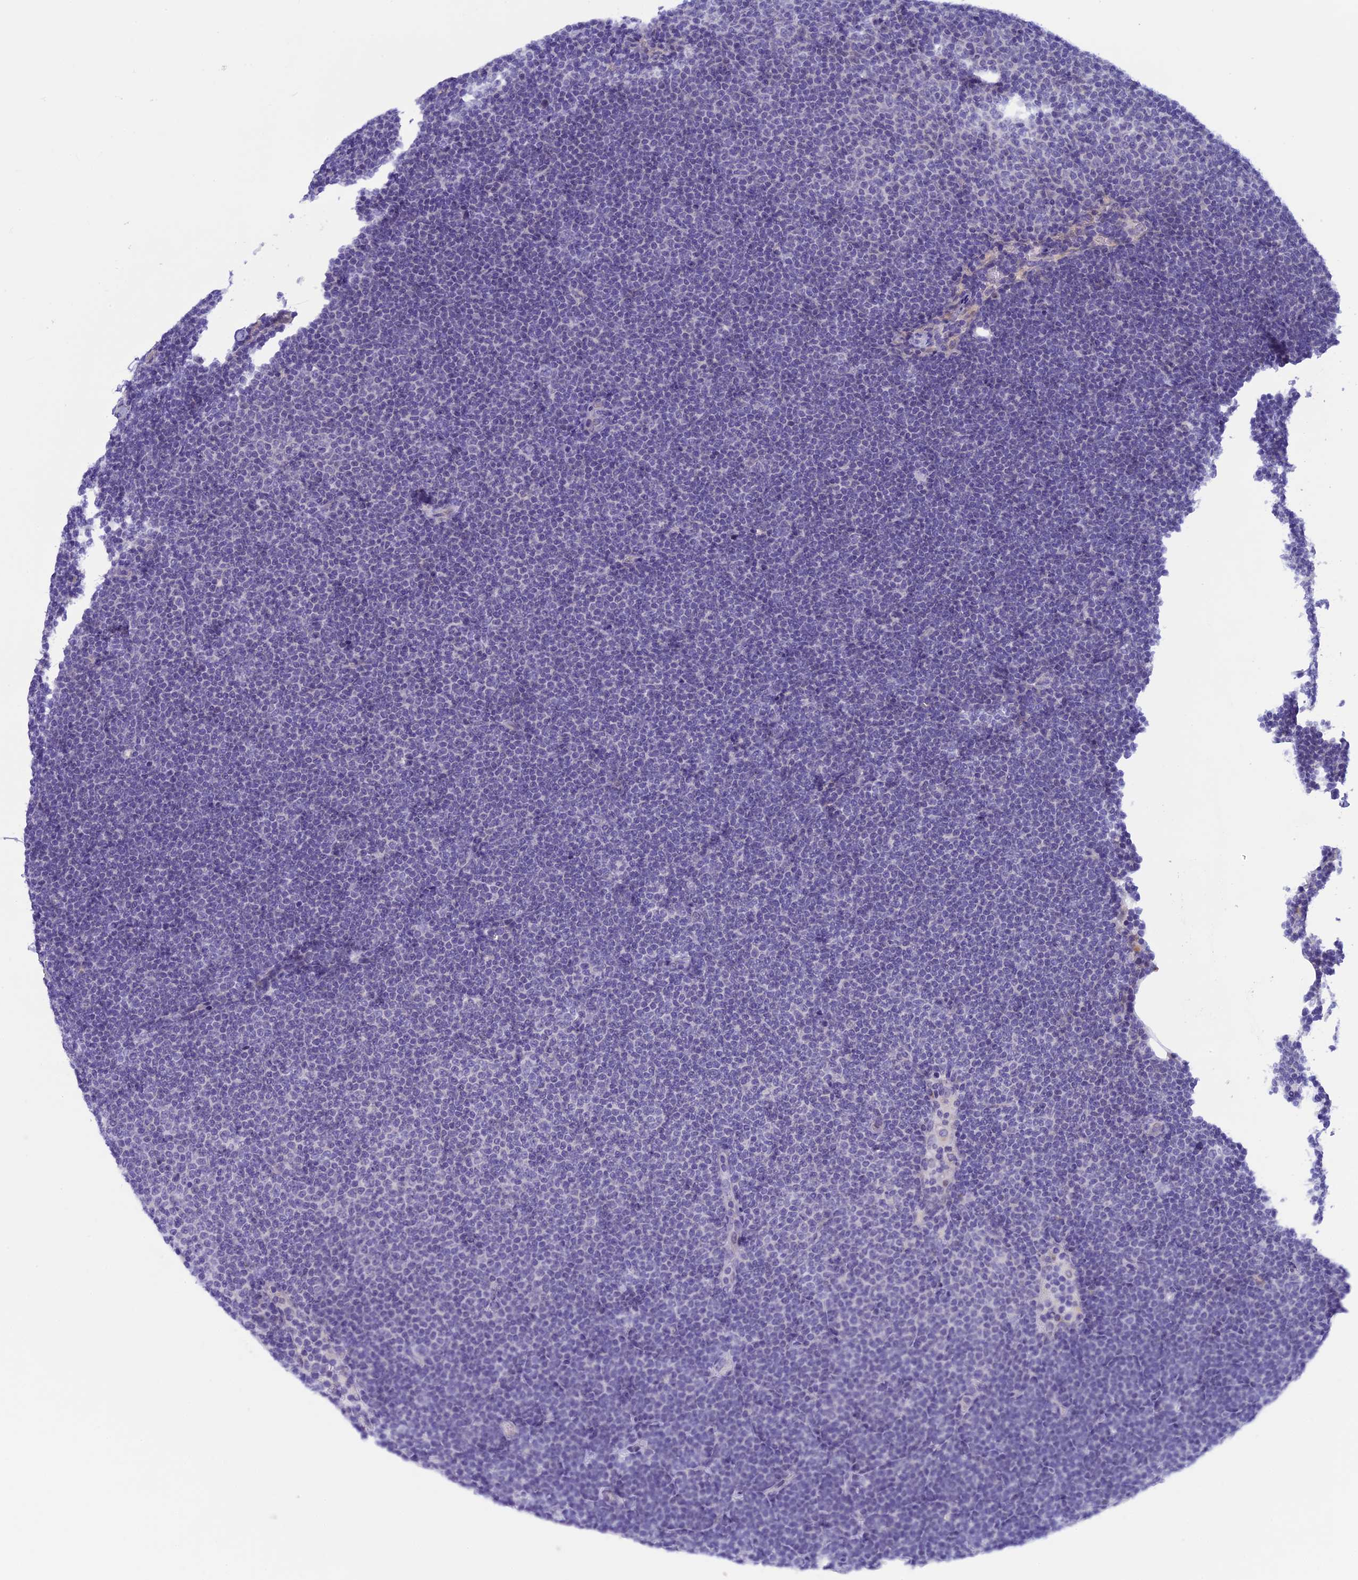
{"staining": {"intensity": "negative", "quantity": "none", "location": "none"}, "tissue": "lymphoma", "cell_type": "Tumor cells", "image_type": "cancer", "snomed": [{"axis": "morphology", "description": "Malignant lymphoma, non-Hodgkin's type, Low grade"}, {"axis": "topography", "description": "Lymph node"}], "caption": "An image of low-grade malignant lymphoma, non-Hodgkin's type stained for a protein reveals no brown staining in tumor cells. The staining is performed using DAB (3,3'-diaminobenzidine) brown chromogen with nuclei counter-stained in using hematoxylin.", "gene": "LOXL1", "patient": {"sex": "female", "age": 53}}